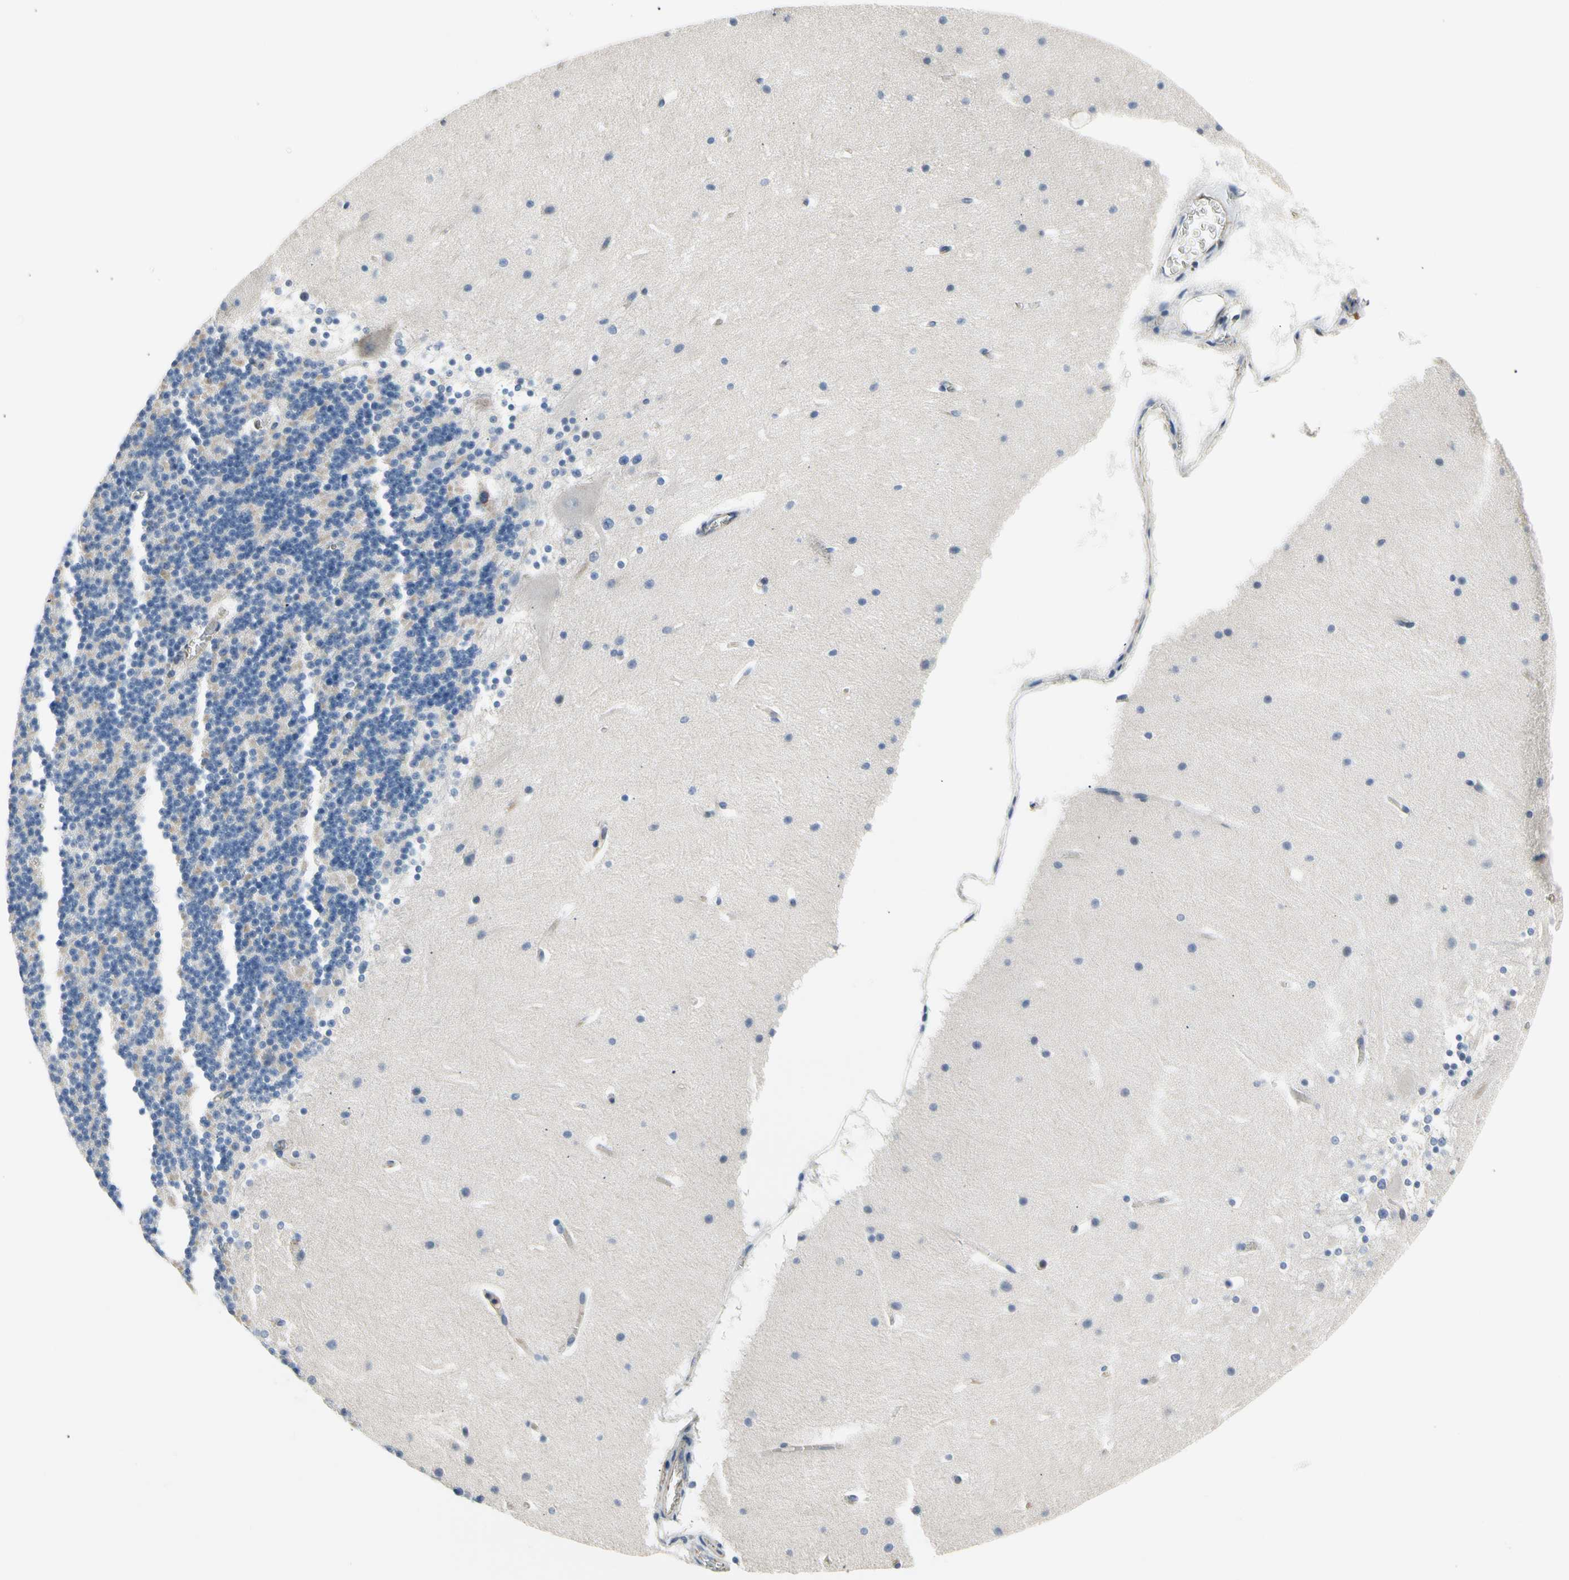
{"staining": {"intensity": "negative", "quantity": "none", "location": "none"}, "tissue": "cerebellum", "cell_type": "Cells in granular layer", "image_type": "normal", "snomed": [{"axis": "morphology", "description": "Normal tissue, NOS"}, {"axis": "topography", "description": "Cerebellum"}], "caption": "The image shows no staining of cells in granular layer in normal cerebellum.", "gene": "LGR6", "patient": {"sex": "female", "age": 19}}